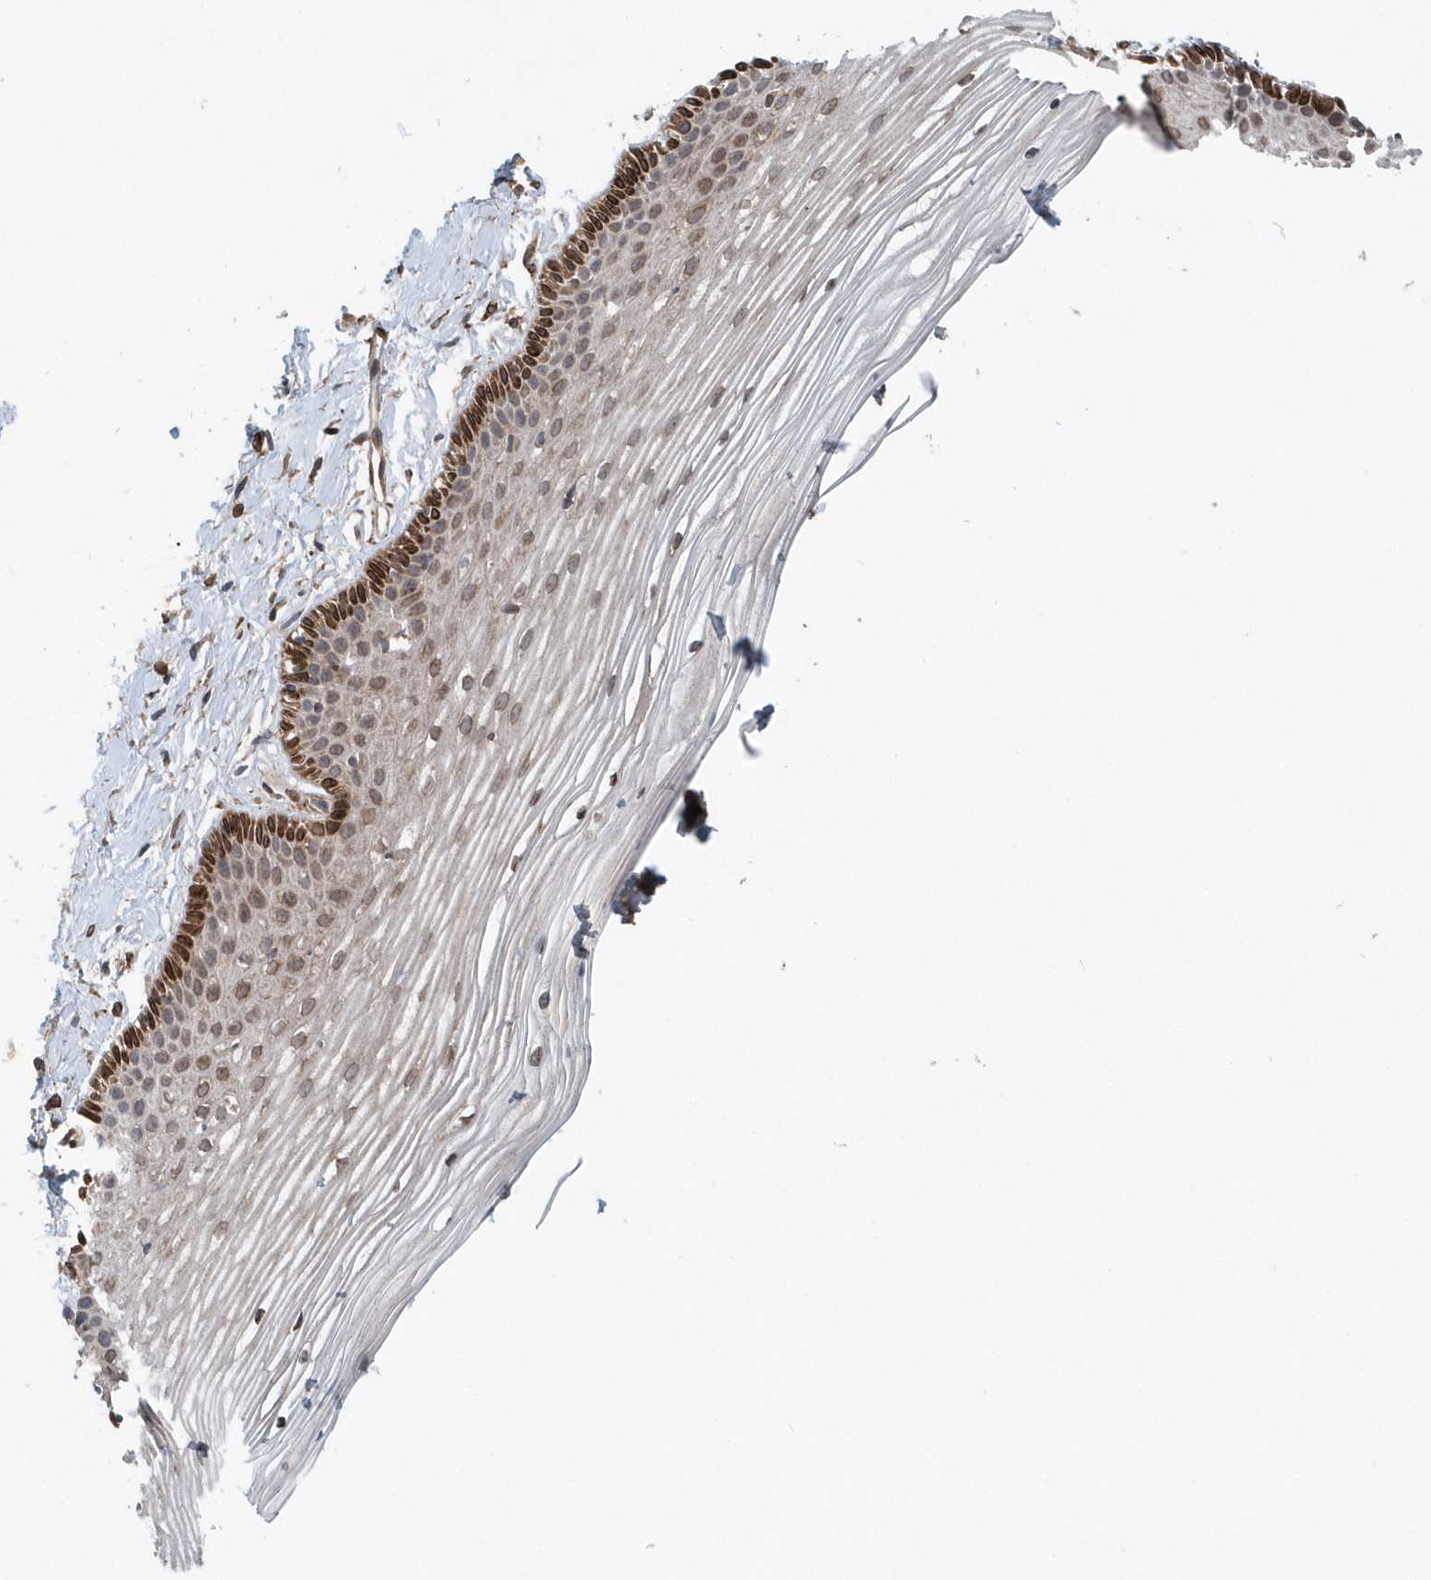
{"staining": {"intensity": "strong", "quantity": "<25%", "location": "cytoplasmic/membranous"}, "tissue": "vagina", "cell_type": "Squamous epithelial cells", "image_type": "normal", "snomed": [{"axis": "morphology", "description": "Normal tissue, NOS"}, {"axis": "topography", "description": "Vagina"}, {"axis": "topography", "description": "Cervix"}], "caption": "Protein expression analysis of benign vagina displays strong cytoplasmic/membranous positivity in approximately <25% of squamous epithelial cells.", "gene": "MCC", "patient": {"sex": "female", "age": 40}}